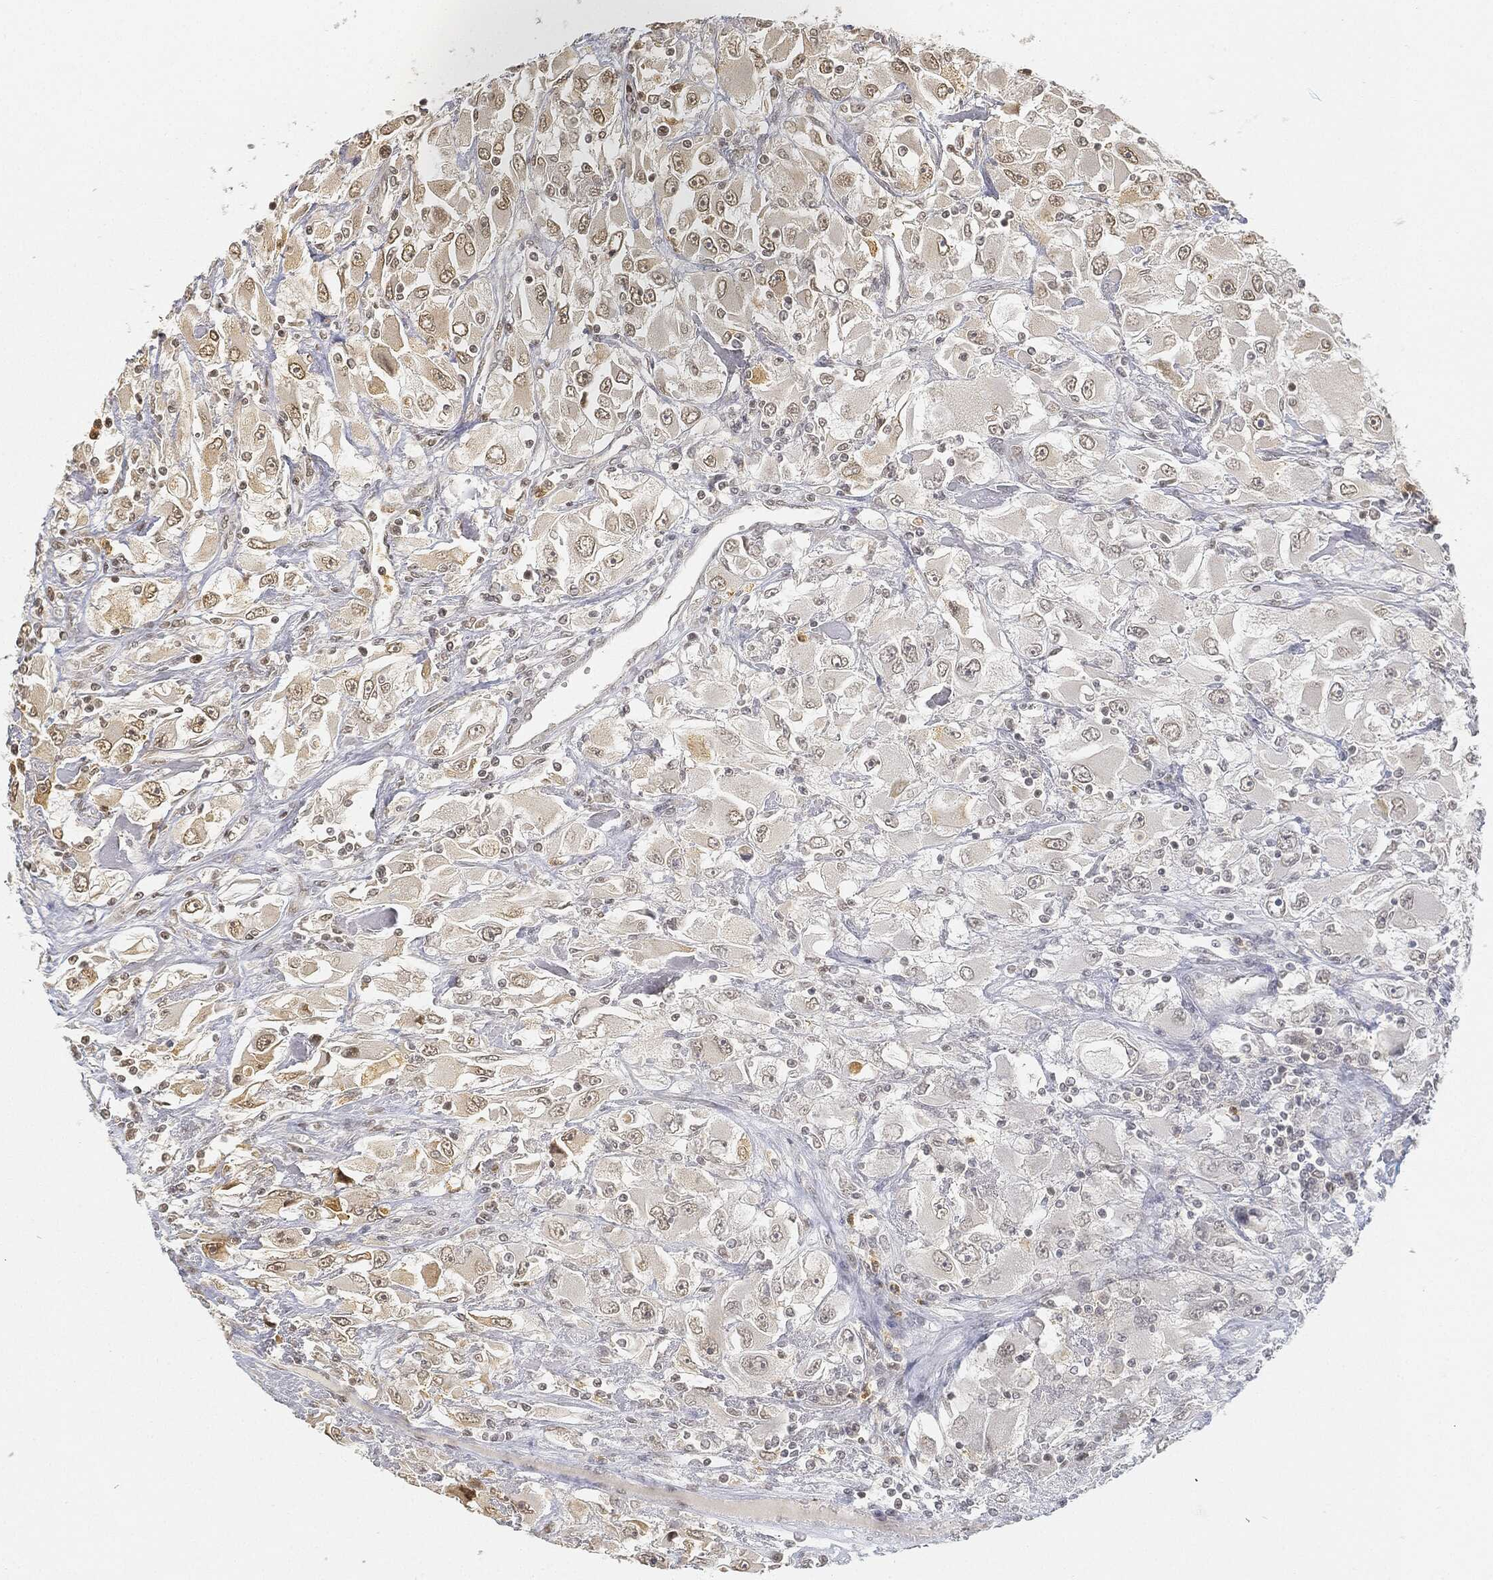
{"staining": {"intensity": "moderate", "quantity": "<25%", "location": "nuclear"}, "tissue": "renal cancer", "cell_type": "Tumor cells", "image_type": "cancer", "snomed": [{"axis": "morphology", "description": "Adenocarcinoma, NOS"}, {"axis": "topography", "description": "Kidney"}], "caption": "Immunohistochemistry of human renal cancer exhibits low levels of moderate nuclear staining in about <25% of tumor cells.", "gene": "CIB1", "patient": {"sex": "female", "age": 52}}